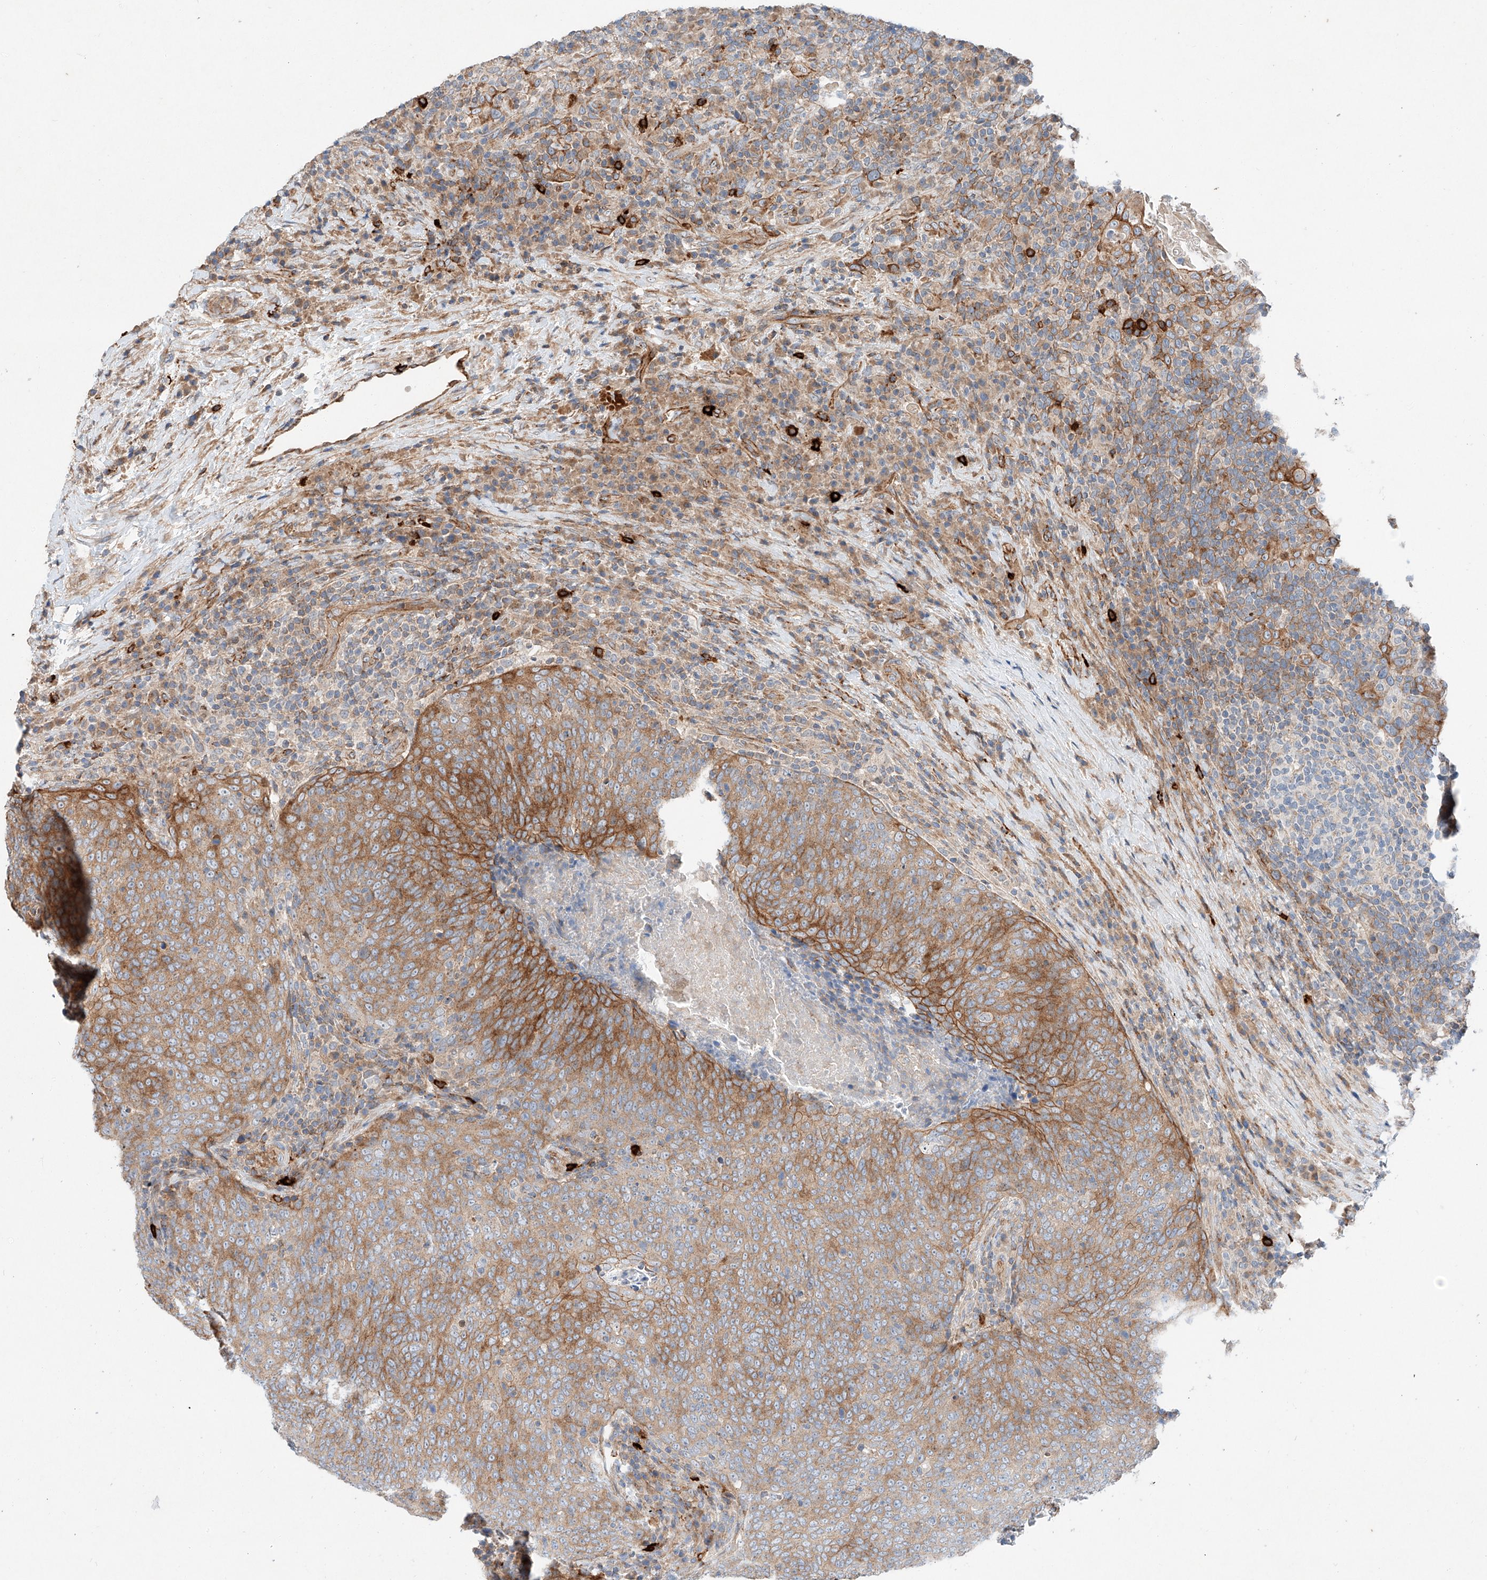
{"staining": {"intensity": "moderate", "quantity": "25%-75%", "location": "cytoplasmic/membranous"}, "tissue": "head and neck cancer", "cell_type": "Tumor cells", "image_type": "cancer", "snomed": [{"axis": "morphology", "description": "Squamous cell carcinoma, NOS"}, {"axis": "morphology", "description": "Squamous cell carcinoma, metastatic, NOS"}, {"axis": "topography", "description": "Lymph node"}, {"axis": "topography", "description": "Head-Neck"}], "caption": "DAB immunohistochemical staining of human head and neck cancer shows moderate cytoplasmic/membranous protein expression in about 25%-75% of tumor cells. The protein is shown in brown color, while the nuclei are stained blue.", "gene": "MINDY4", "patient": {"sex": "male", "age": 62}}